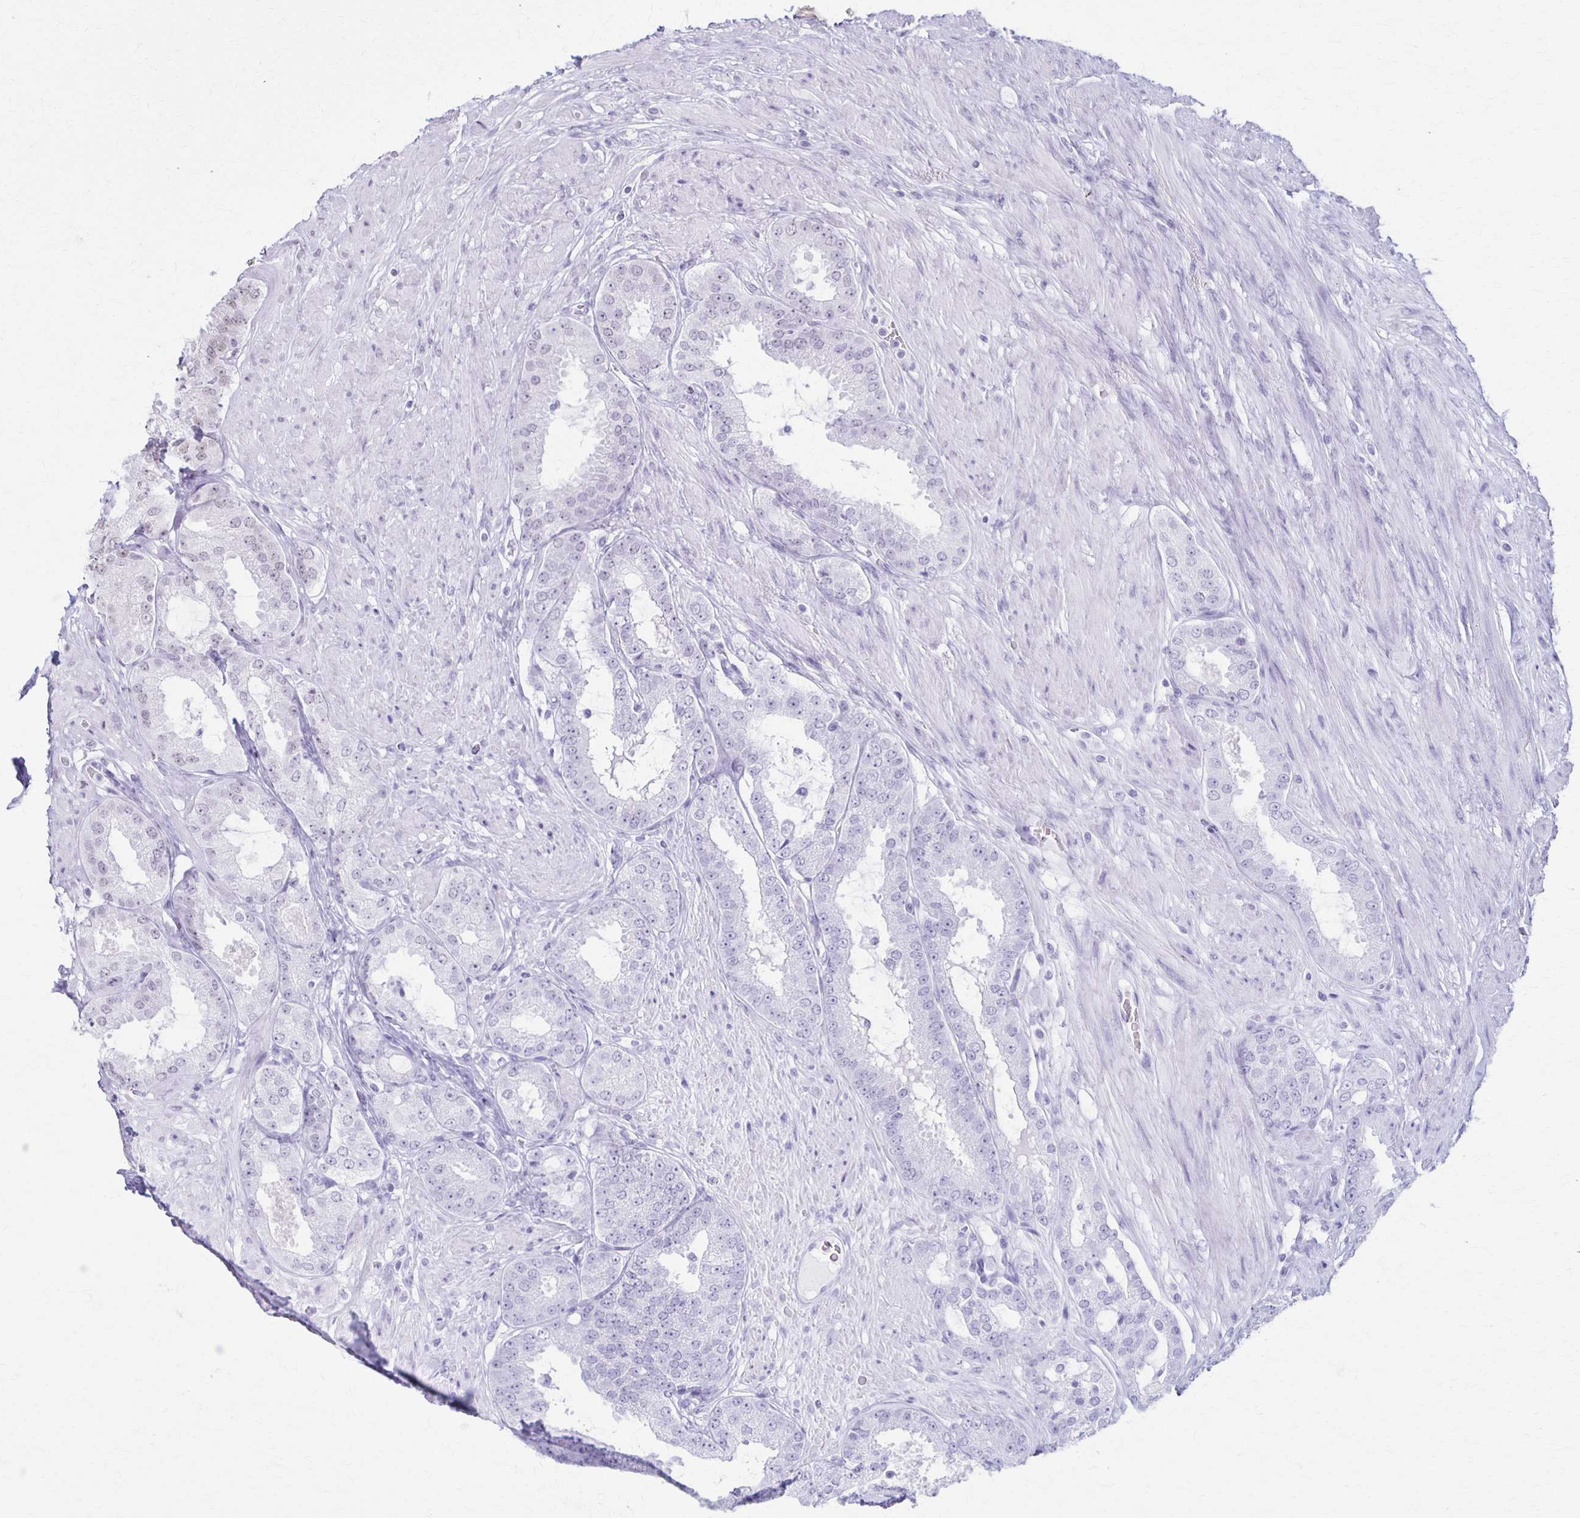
{"staining": {"intensity": "moderate", "quantity": "25%-75%", "location": "nuclear"}, "tissue": "prostate cancer", "cell_type": "Tumor cells", "image_type": "cancer", "snomed": [{"axis": "morphology", "description": "Adenocarcinoma, High grade"}, {"axis": "topography", "description": "Prostate"}], "caption": "There is medium levels of moderate nuclear staining in tumor cells of prostate cancer (adenocarcinoma (high-grade)), as demonstrated by immunohistochemical staining (brown color).", "gene": "XRCC6", "patient": {"sex": "male", "age": 71}}